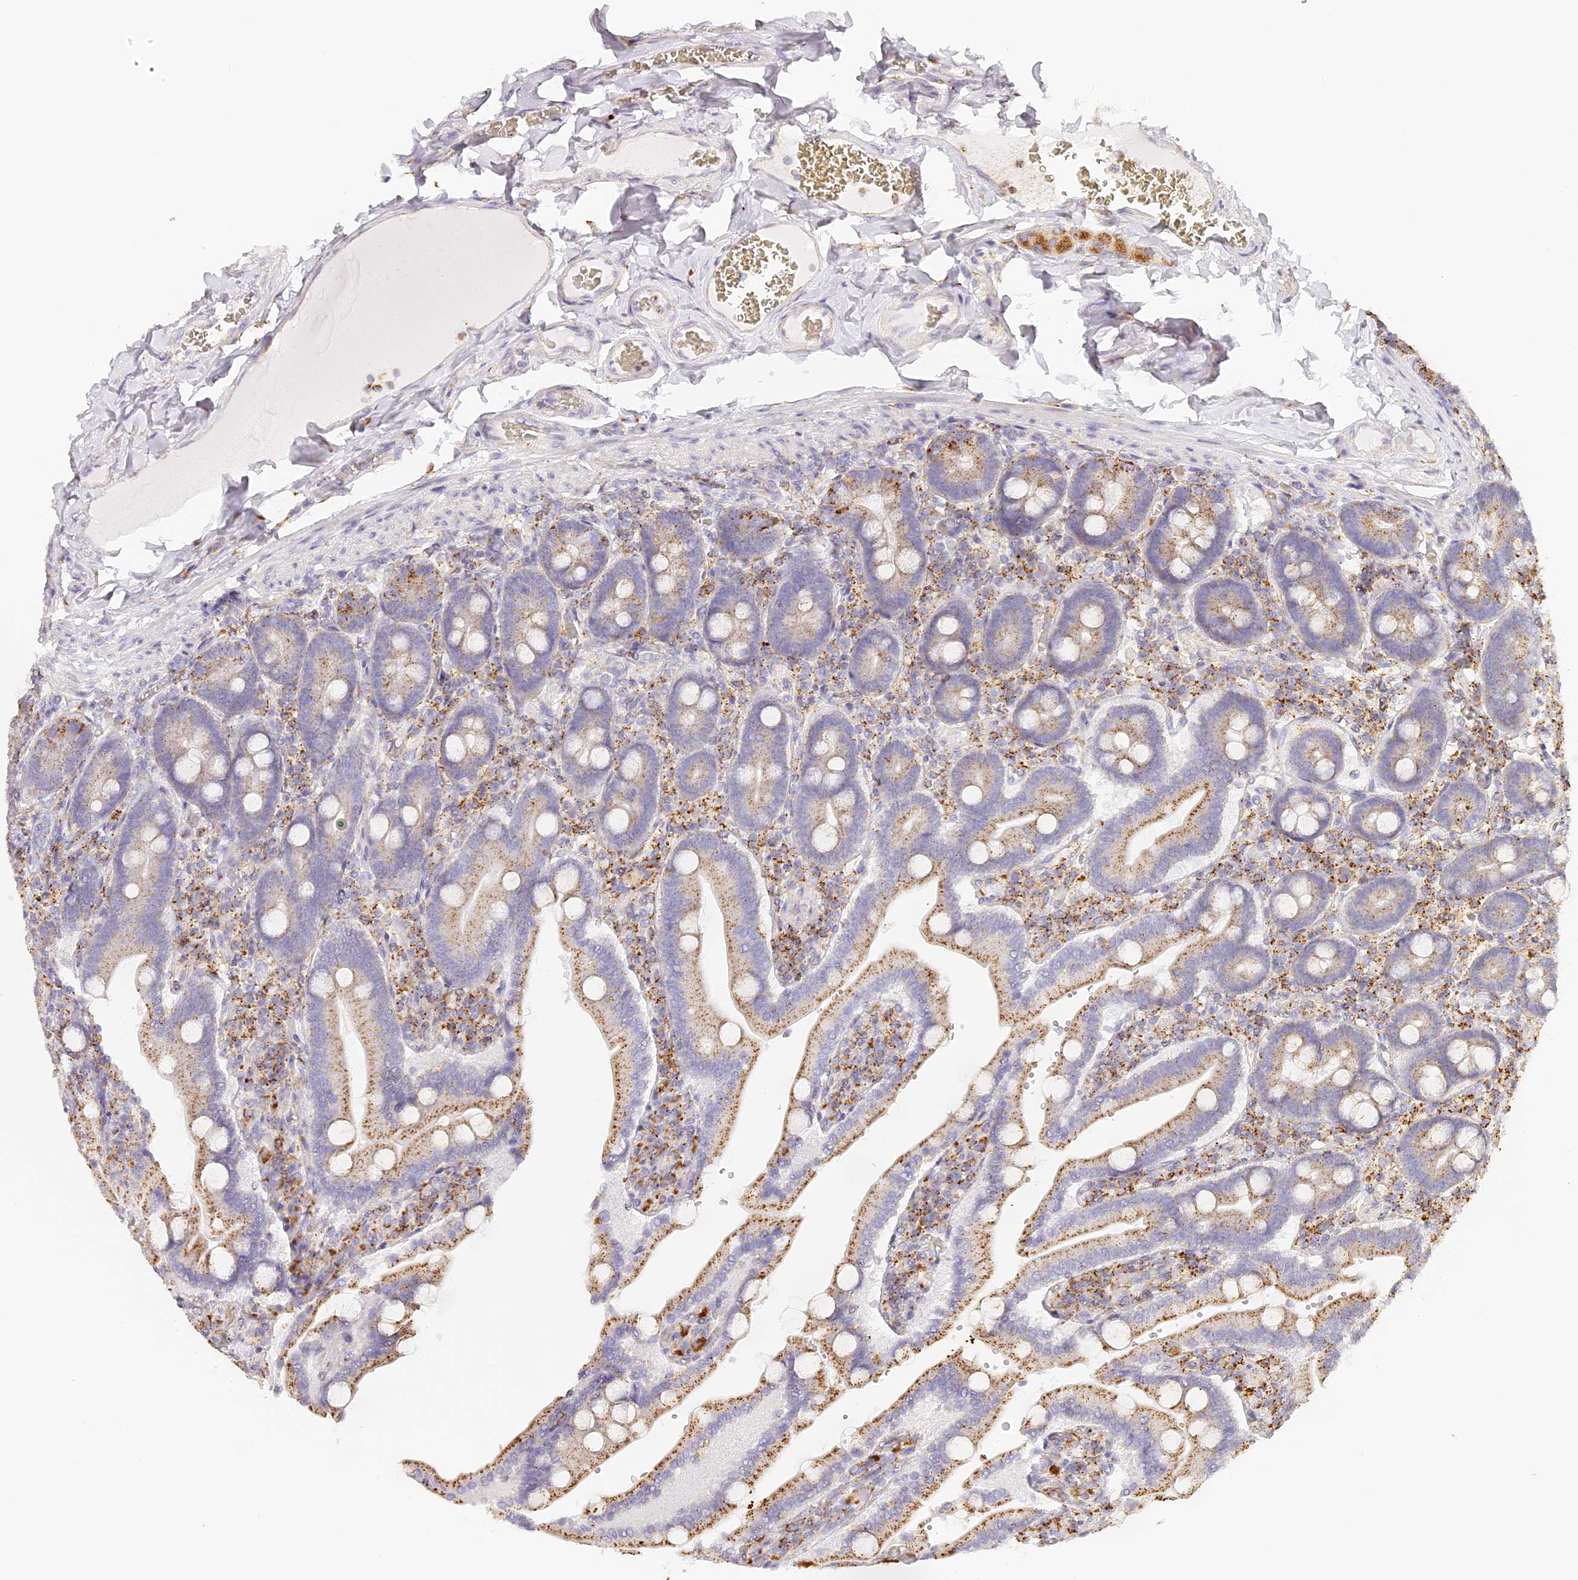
{"staining": {"intensity": "moderate", "quantity": ">75%", "location": "cytoplasmic/membranous"}, "tissue": "duodenum", "cell_type": "Glandular cells", "image_type": "normal", "snomed": [{"axis": "morphology", "description": "Normal tissue, NOS"}, {"axis": "topography", "description": "Duodenum"}], "caption": "IHC (DAB (3,3'-diaminobenzidine)) staining of normal duodenum shows moderate cytoplasmic/membranous protein positivity in about >75% of glandular cells. Nuclei are stained in blue.", "gene": "LAMP2", "patient": {"sex": "female", "age": 62}}